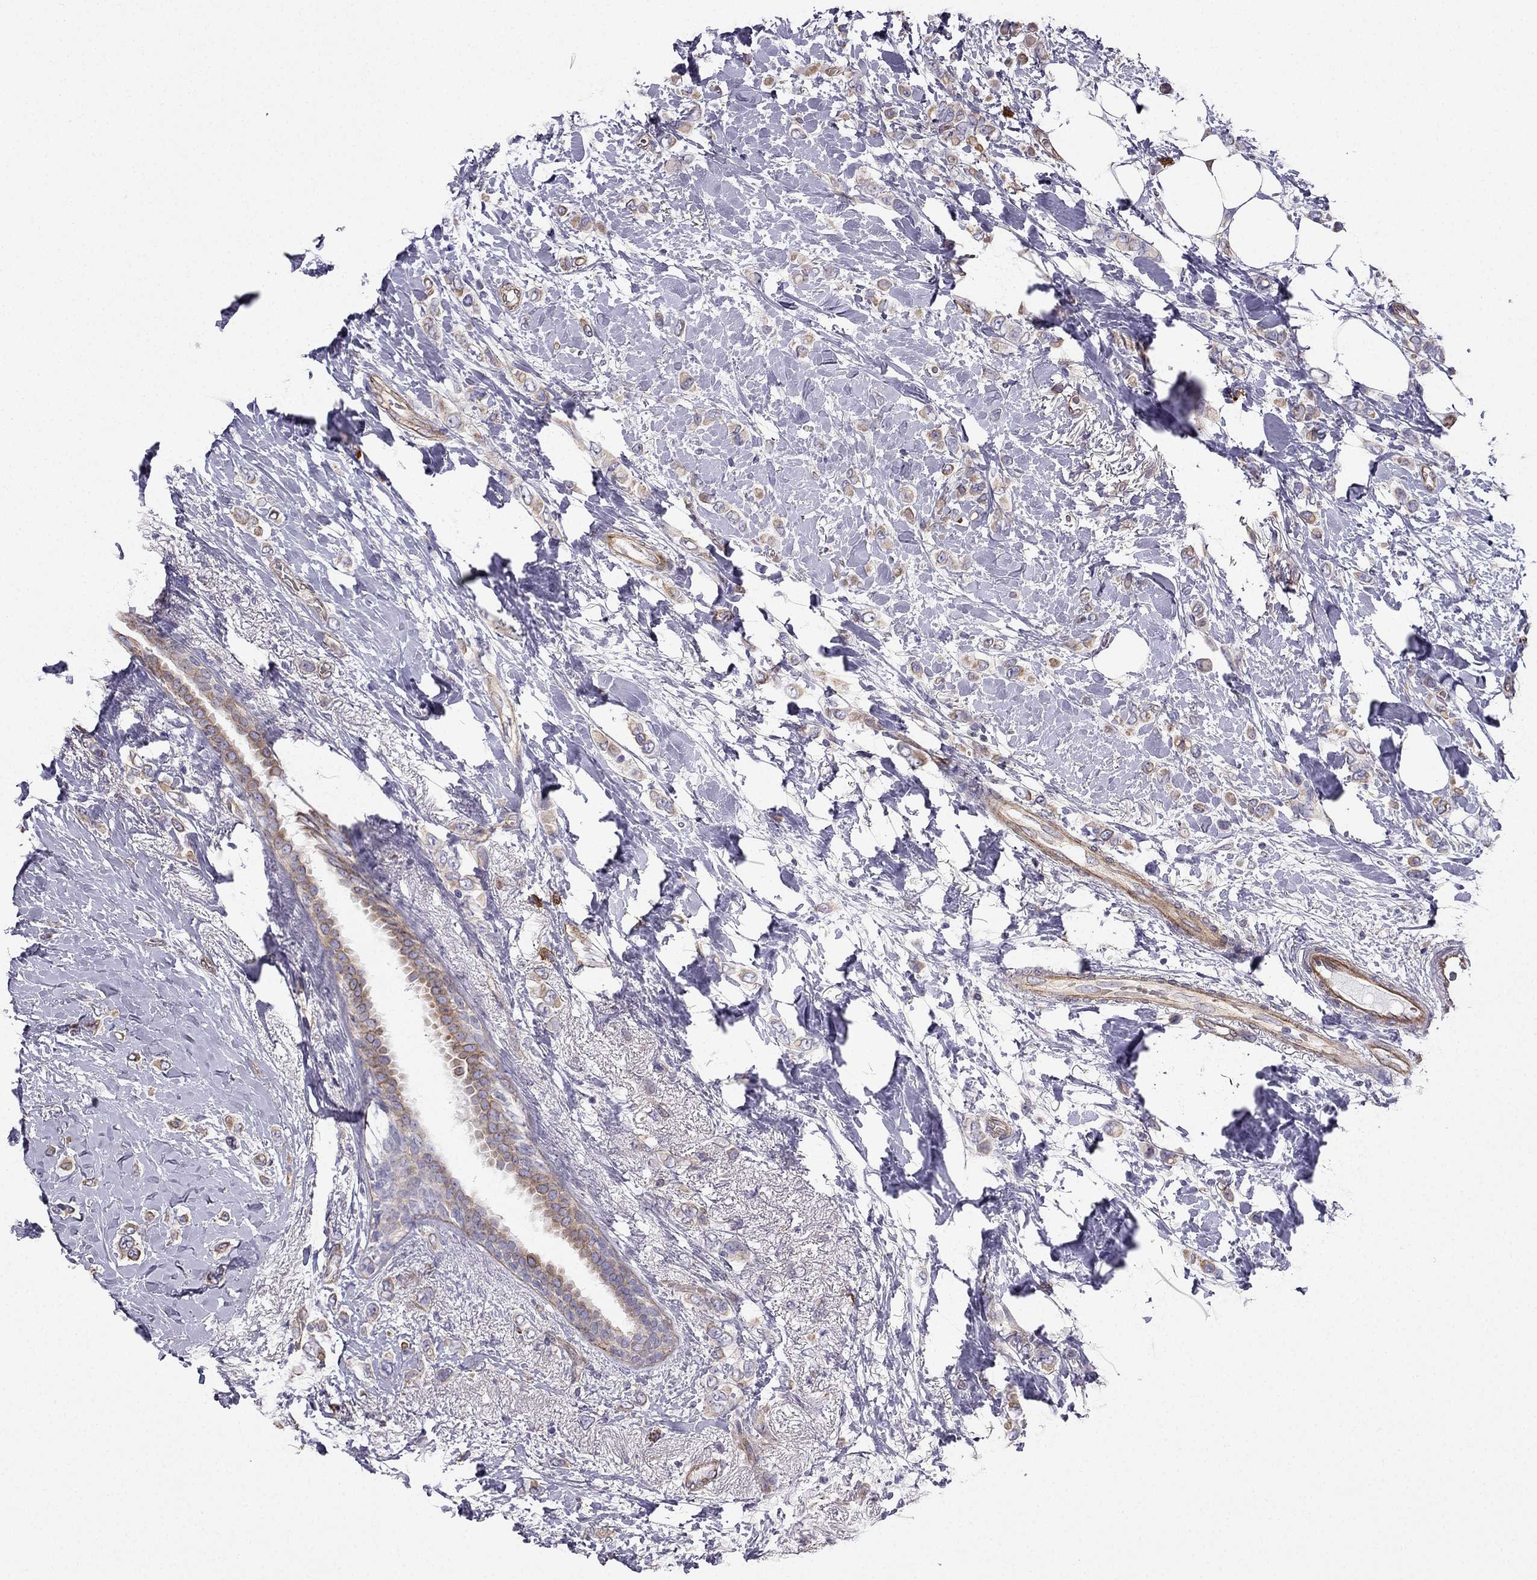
{"staining": {"intensity": "moderate", "quantity": "25%-75%", "location": "cytoplasmic/membranous"}, "tissue": "breast cancer", "cell_type": "Tumor cells", "image_type": "cancer", "snomed": [{"axis": "morphology", "description": "Lobular carcinoma"}, {"axis": "topography", "description": "Breast"}], "caption": "Protein expression analysis of human breast lobular carcinoma reveals moderate cytoplasmic/membranous positivity in approximately 25%-75% of tumor cells.", "gene": "ENOX1", "patient": {"sex": "female", "age": 66}}